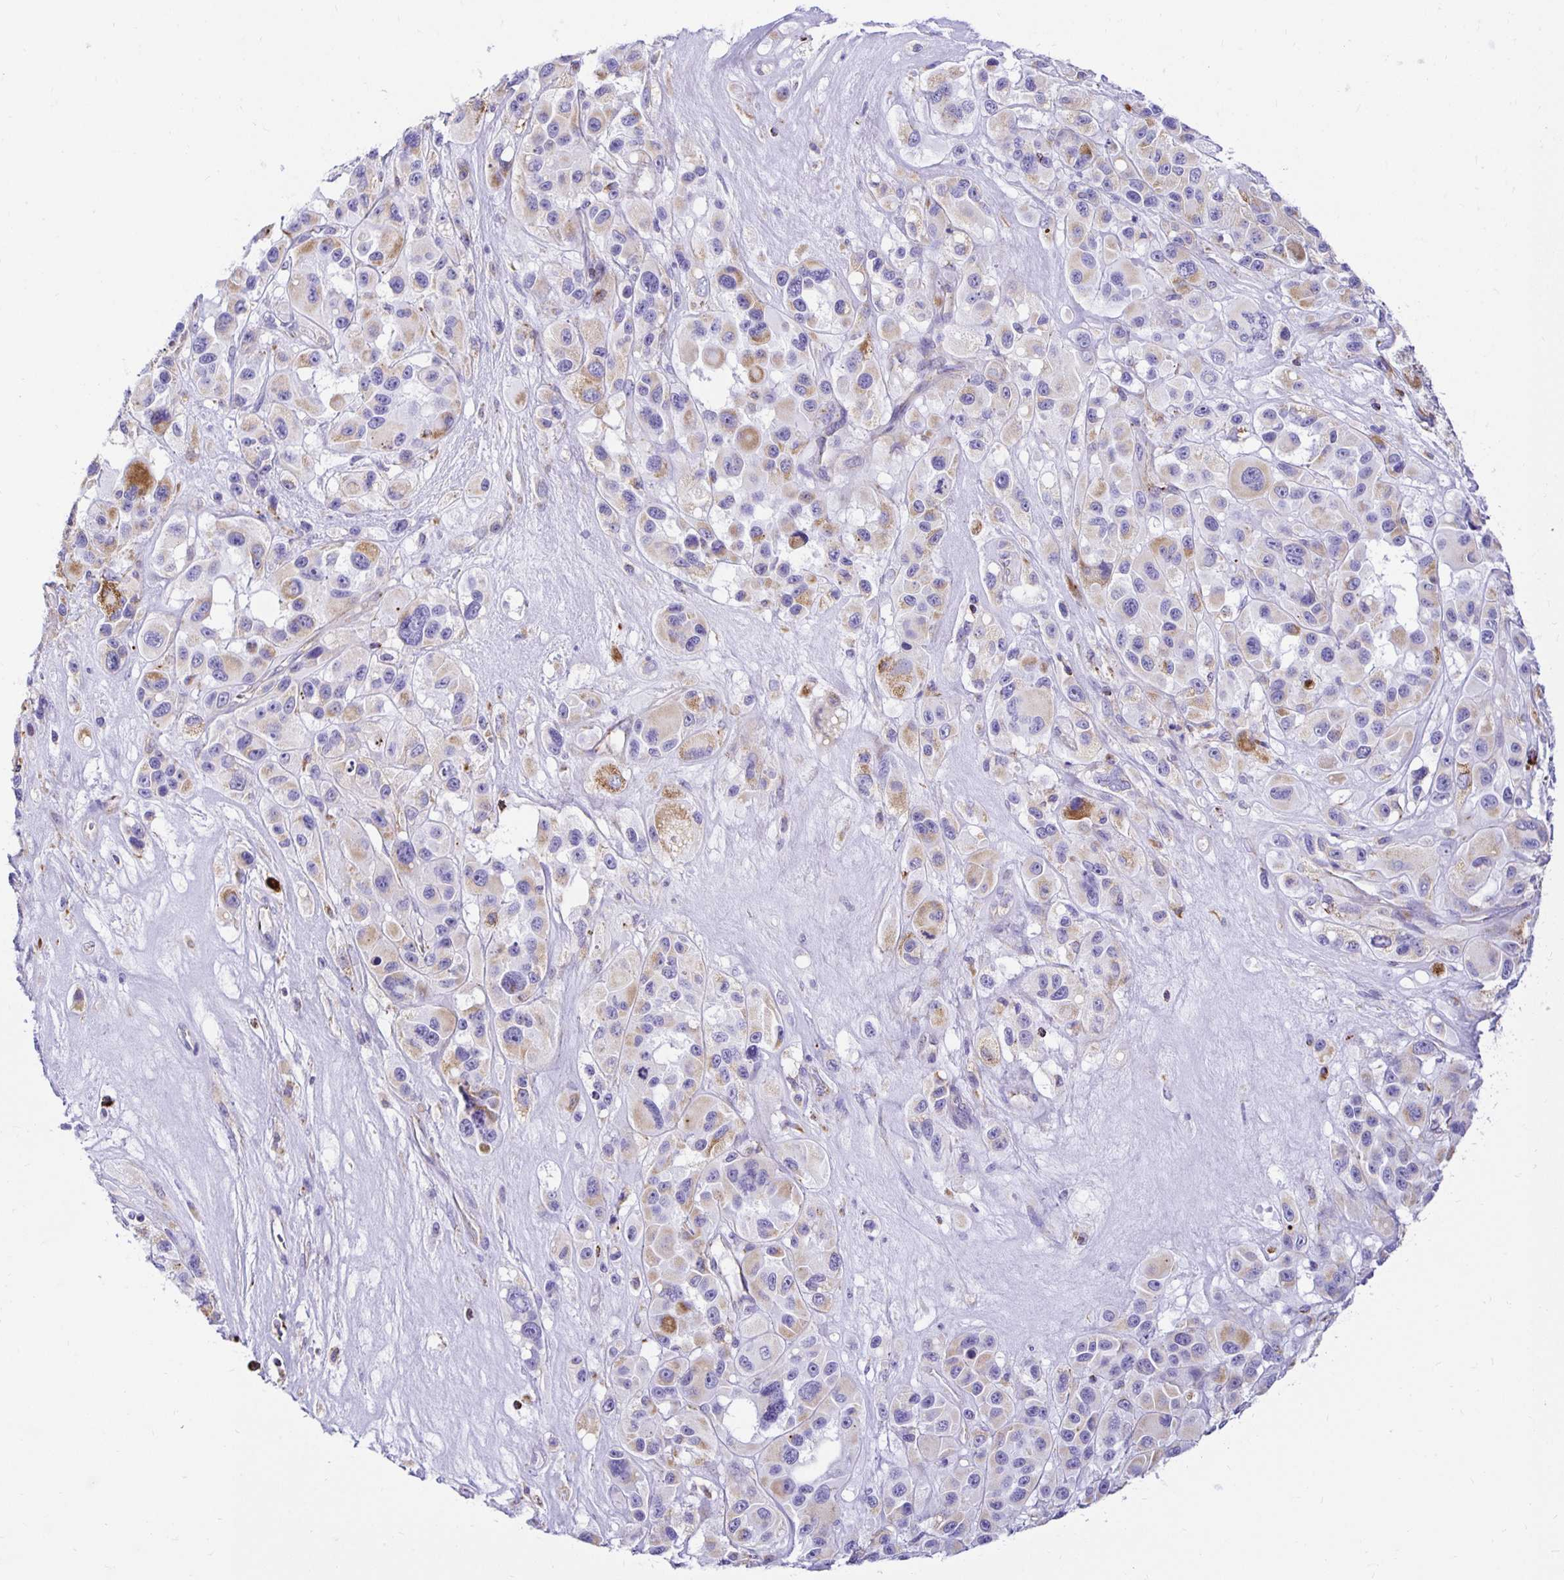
{"staining": {"intensity": "moderate", "quantity": "25%-75%", "location": "cytoplasmic/membranous"}, "tissue": "melanoma", "cell_type": "Tumor cells", "image_type": "cancer", "snomed": [{"axis": "morphology", "description": "Malignant melanoma, Metastatic site"}, {"axis": "topography", "description": "Lymph node"}], "caption": "An image of melanoma stained for a protein exhibits moderate cytoplasmic/membranous brown staining in tumor cells.", "gene": "PLAAT2", "patient": {"sex": "female", "age": 65}}